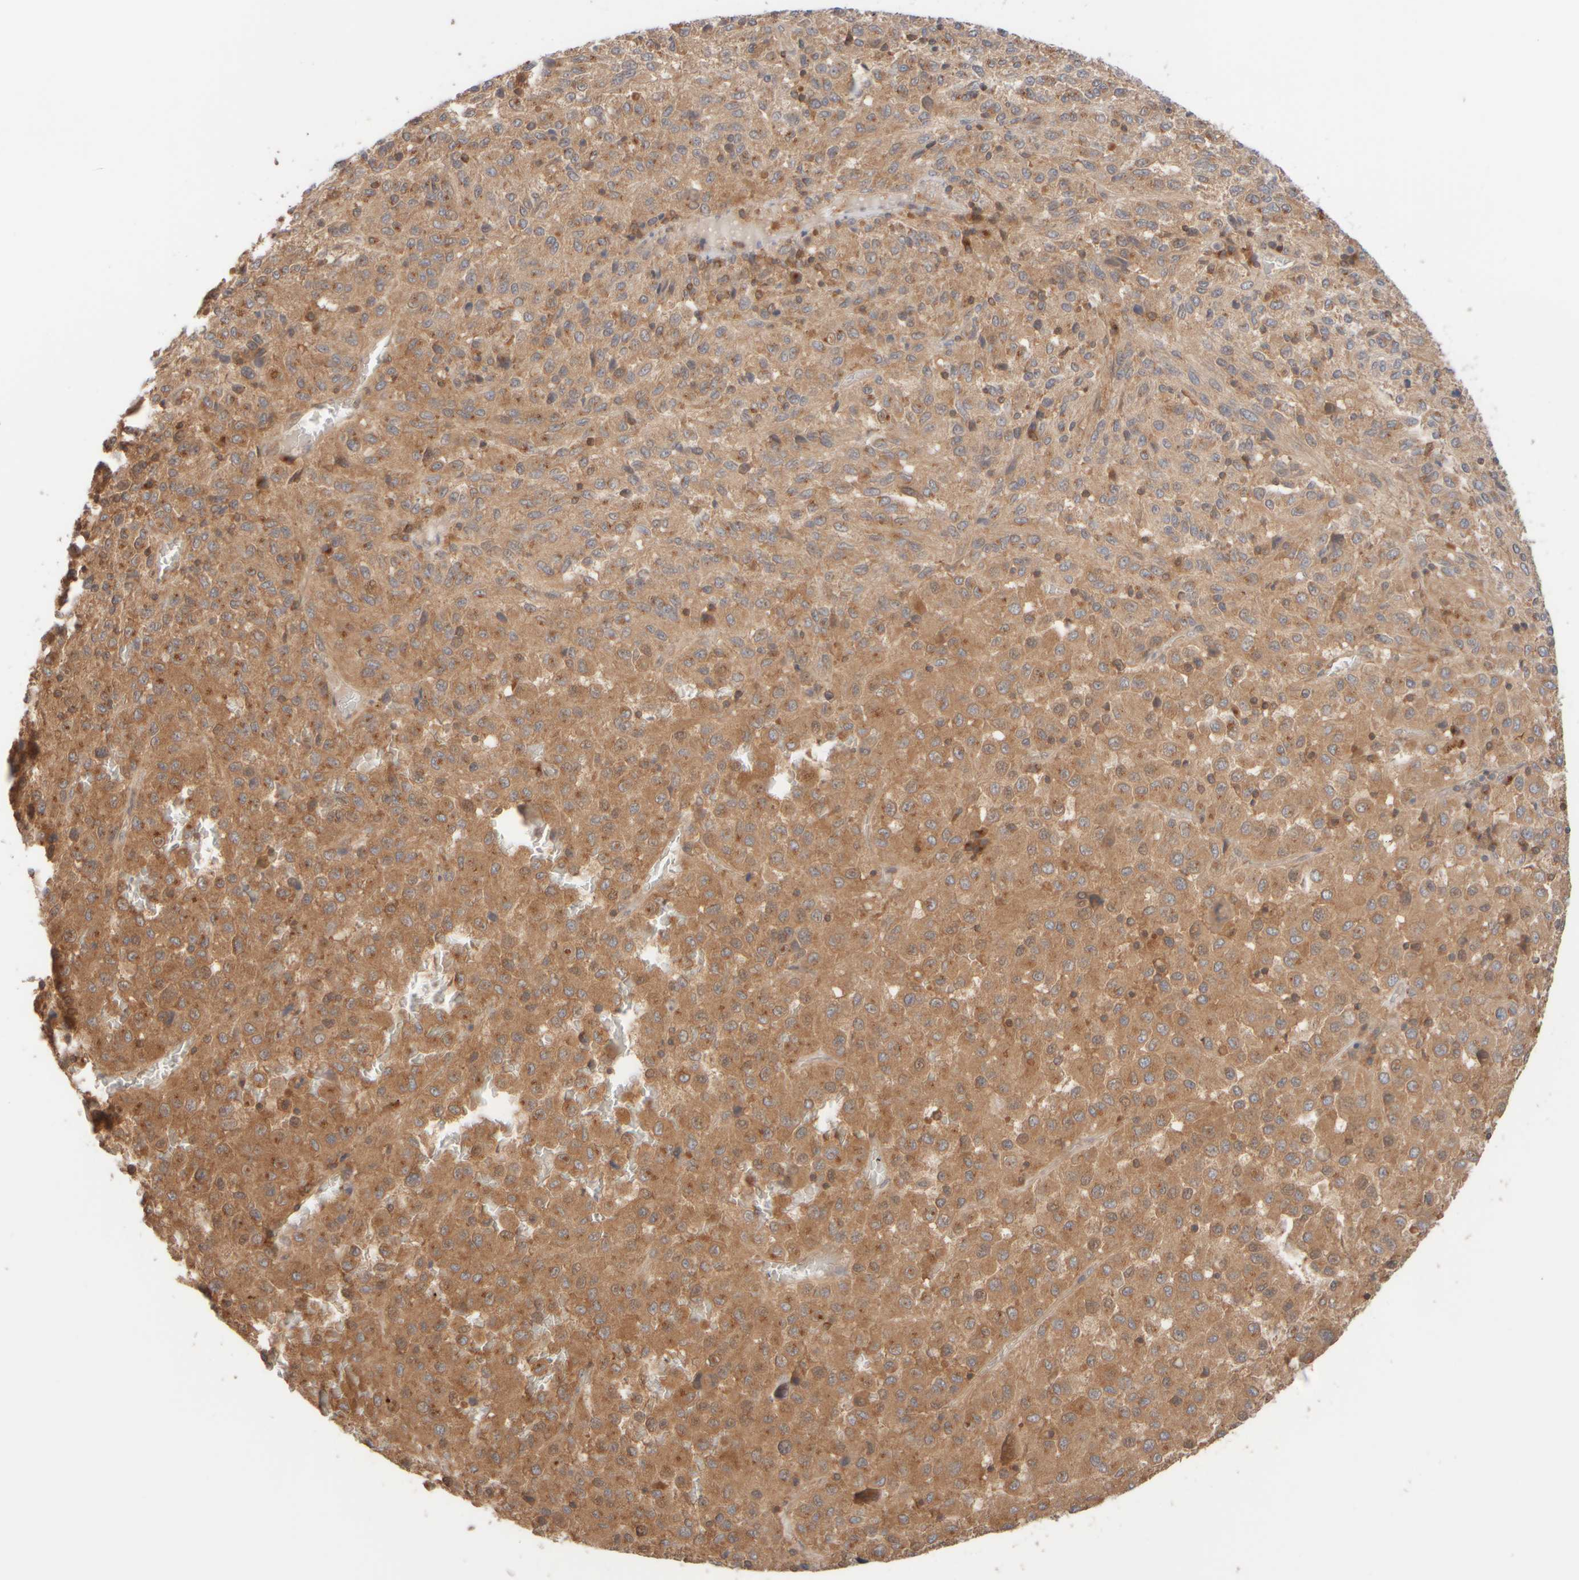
{"staining": {"intensity": "moderate", "quantity": ">75%", "location": "cytoplasmic/membranous"}, "tissue": "melanoma", "cell_type": "Tumor cells", "image_type": "cancer", "snomed": [{"axis": "morphology", "description": "Malignant melanoma, Metastatic site"}, {"axis": "topography", "description": "Lung"}], "caption": "This is an image of IHC staining of melanoma, which shows moderate expression in the cytoplasmic/membranous of tumor cells.", "gene": "RABEP1", "patient": {"sex": "male", "age": 64}}